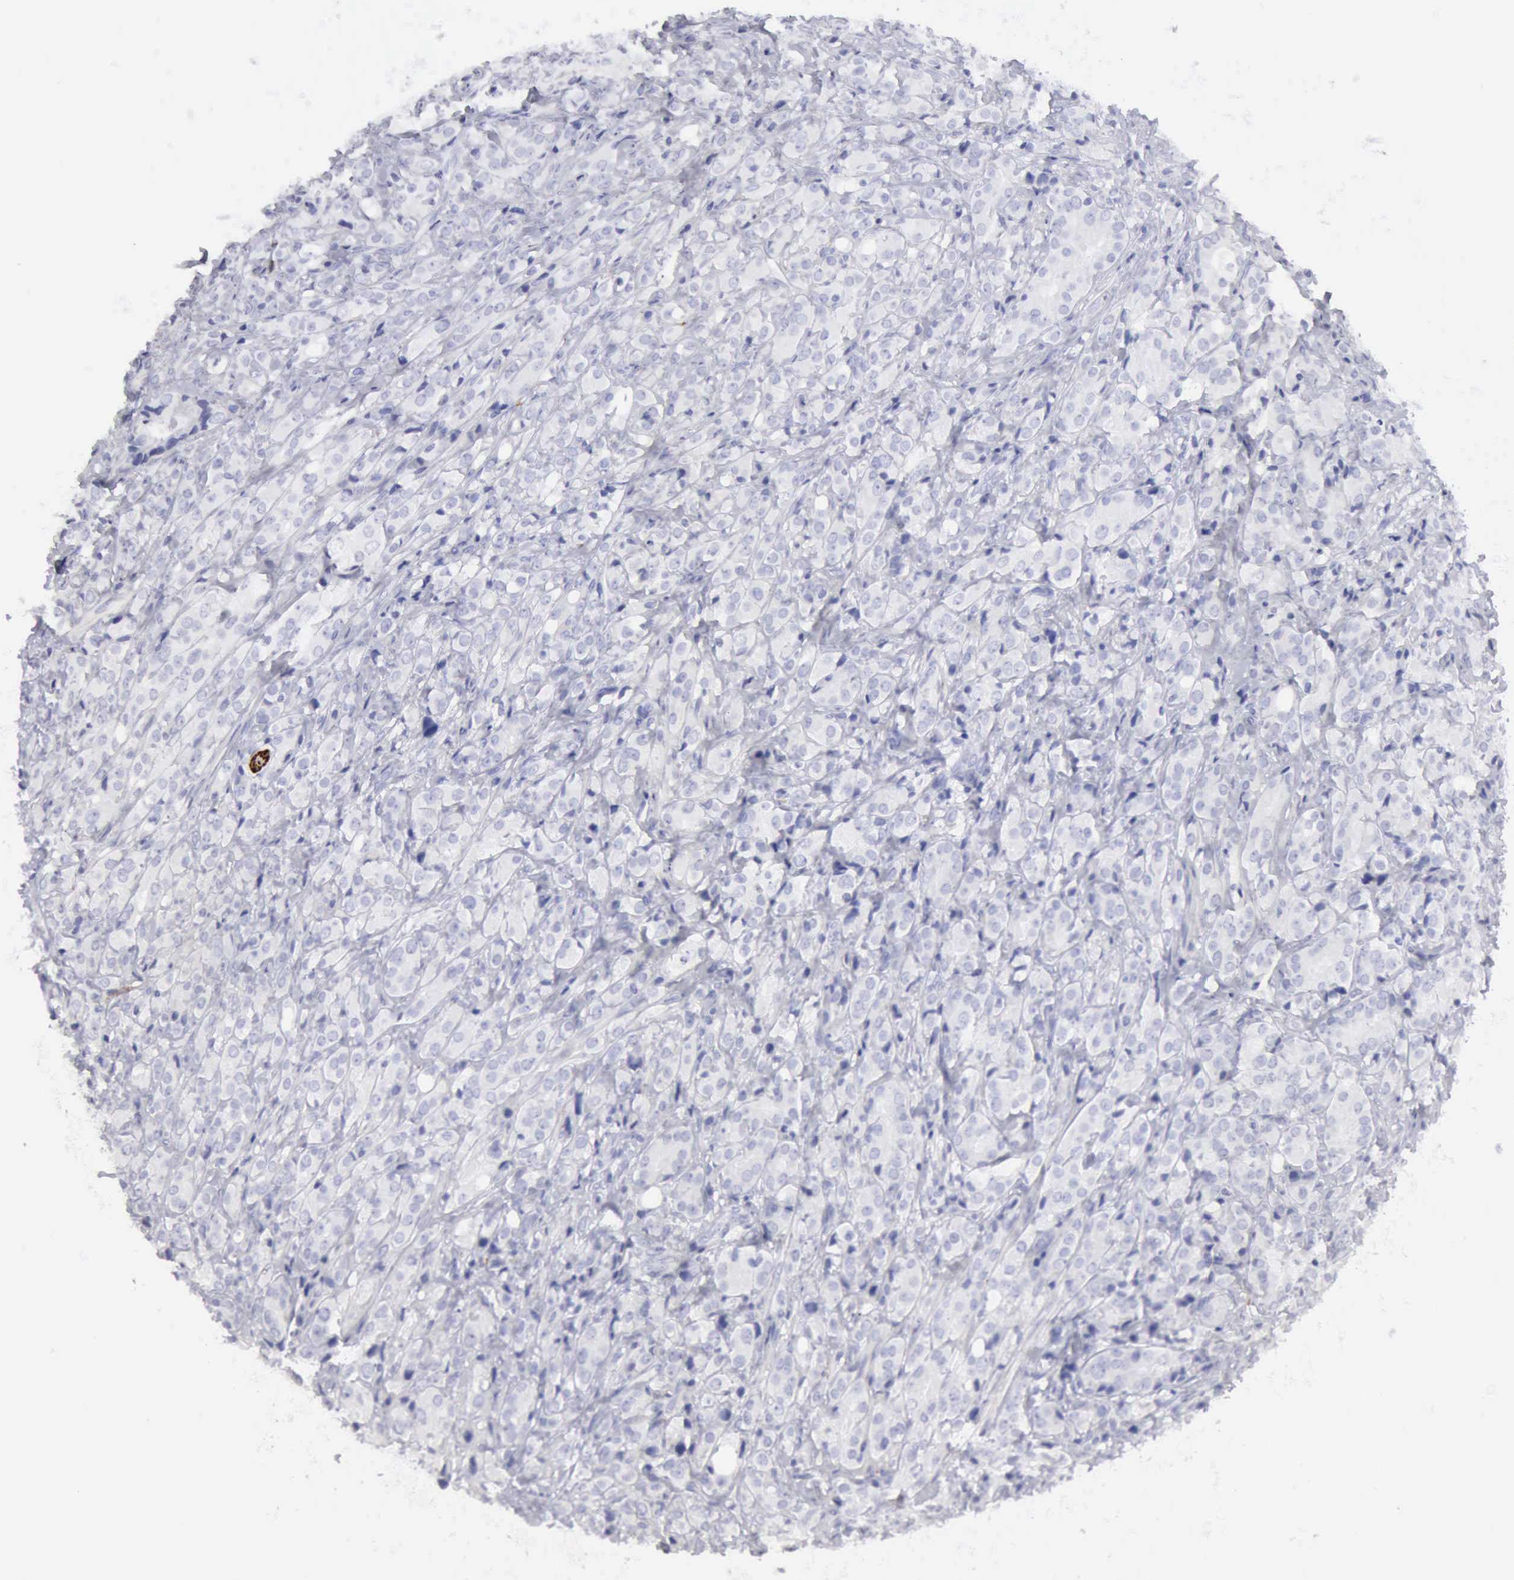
{"staining": {"intensity": "negative", "quantity": "none", "location": "none"}, "tissue": "prostate cancer", "cell_type": "Tumor cells", "image_type": "cancer", "snomed": [{"axis": "morphology", "description": "Adenocarcinoma, High grade"}, {"axis": "topography", "description": "Prostate"}], "caption": "Immunohistochemical staining of human high-grade adenocarcinoma (prostate) displays no significant expression in tumor cells.", "gene": "NCAM1", "patient": {"sex": "male", "age": 68}}